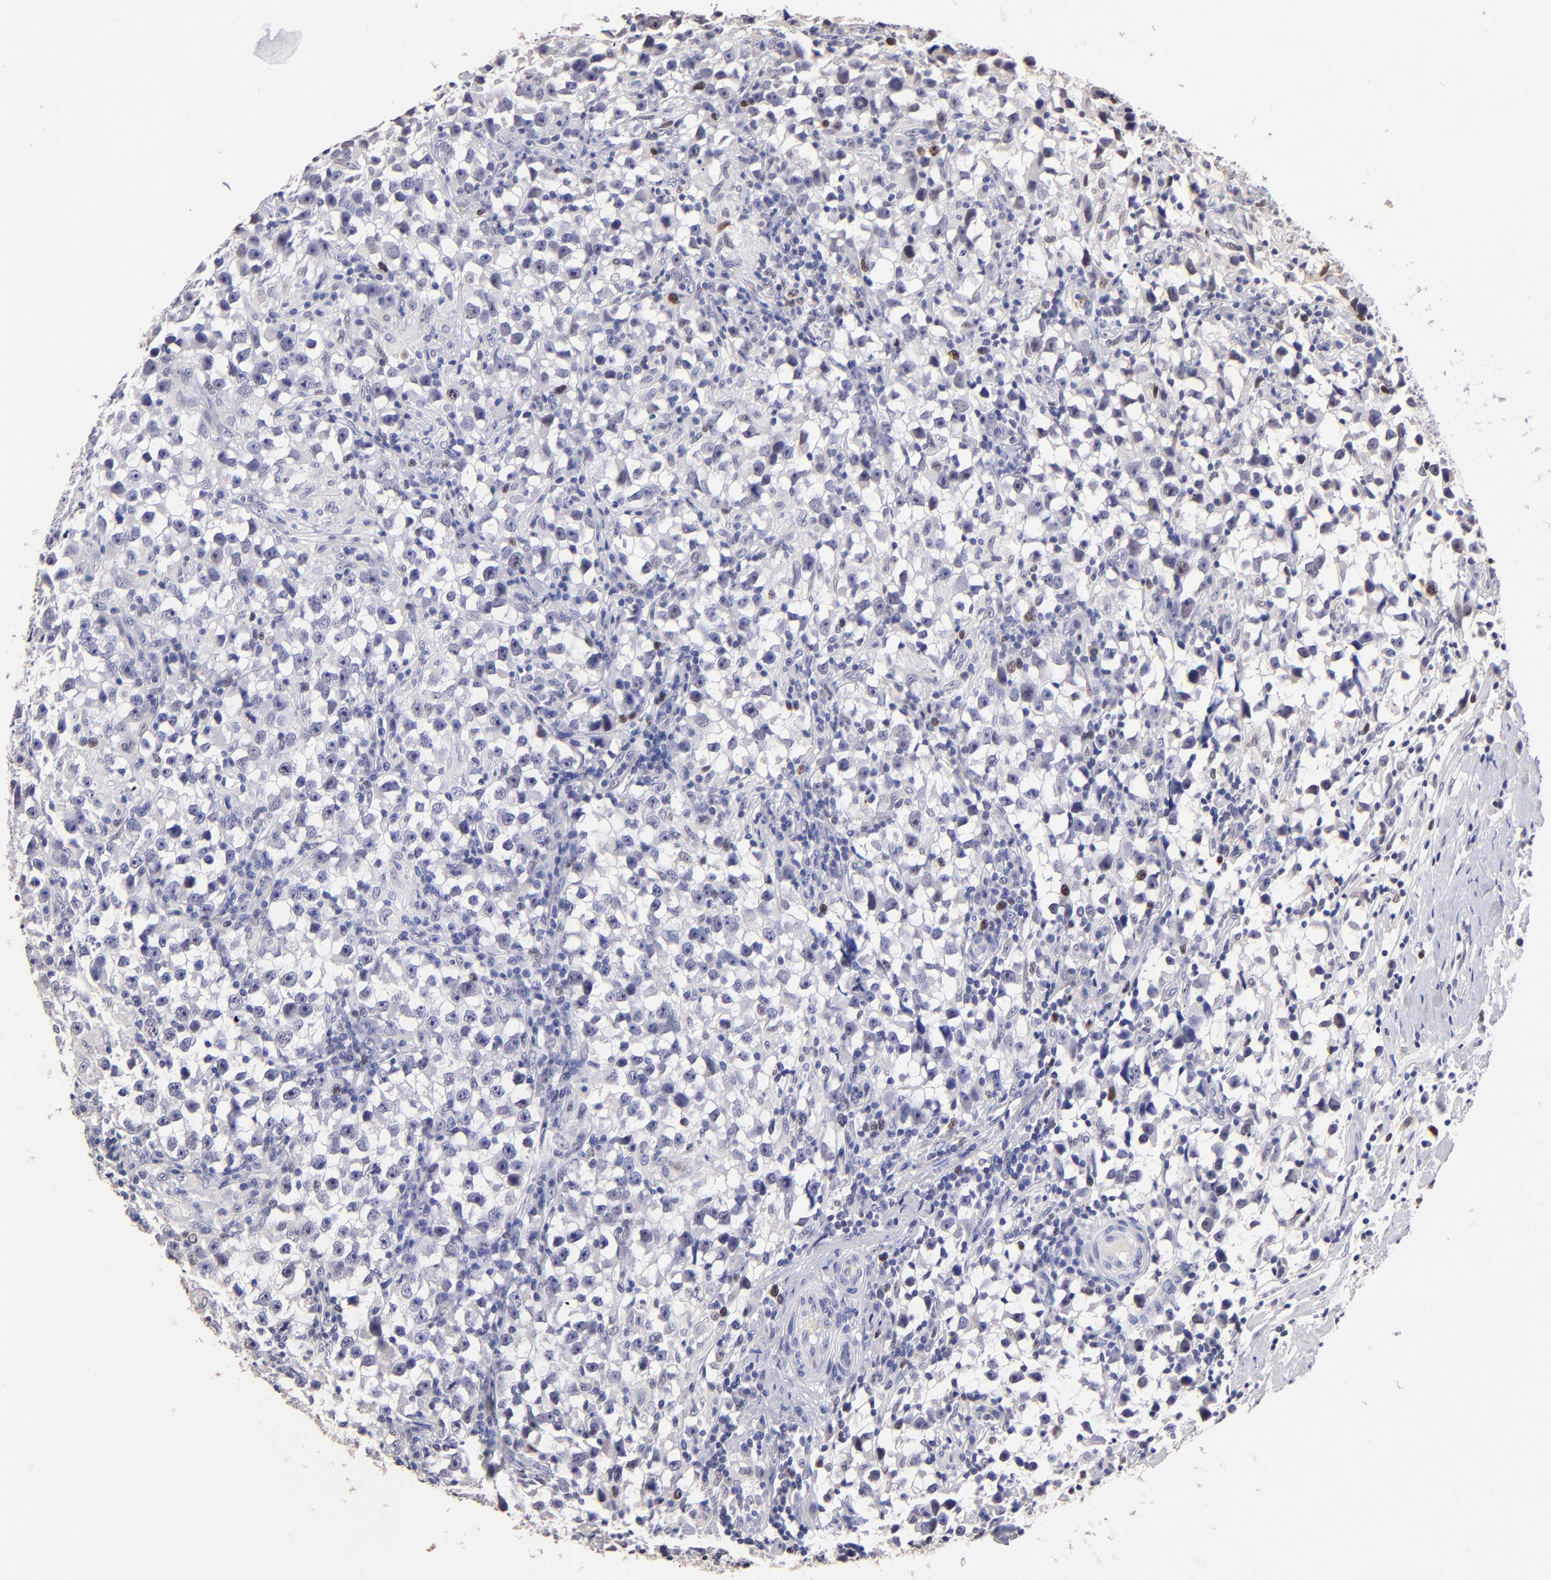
{"staining": {"intensity": "negative", "quantity": "none", "location": "none"}, "tissue": "testis cancer", "cell_type": "Tumor cells", "image_type": "cancer", "snomed": [{"axis": "morphology", "description": "Seminoma, NOS"}, {"axis": "topography", "description": "Testis"}], "caption": "This is a photomicrograph of immunohistochemistry (IHC) staining of seminoma (testis), which shows no positivity in tumor cells.", "gene": "DNMT1", "patient": {"sex": "male", "age": 33}}